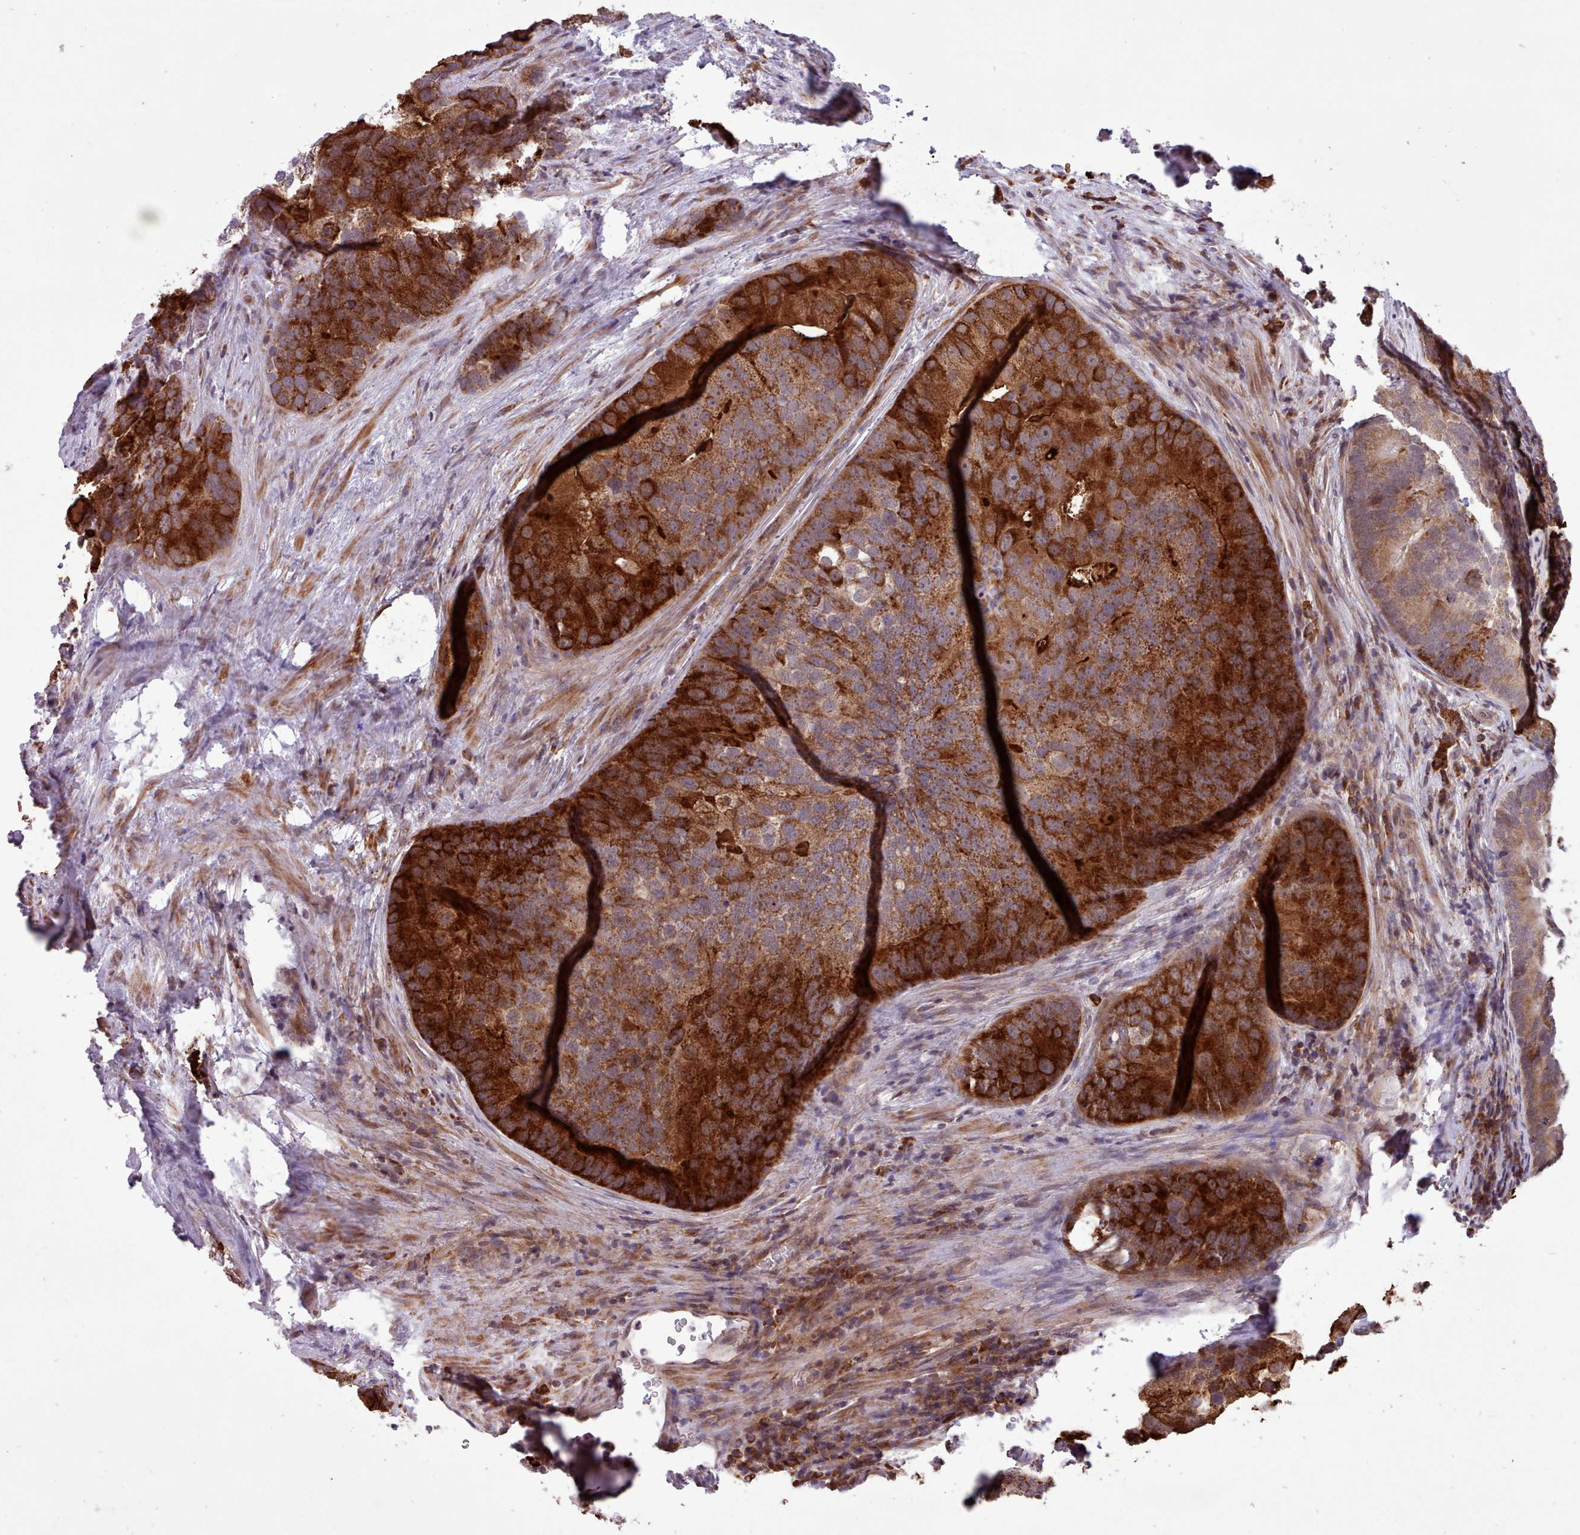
{"staining": {"intensity": "strong", "quantity": ">75%", "location": "cytoplasmic/membranous"}, "tissue": "prostate cancer", "cell_type": "Tumor cells", "image_type": "cancer", "snomed": [{"axis": "morphology", "description": "Adenocarcinoma, High grade"}, {"axis": "topography", "description": "Prostate"}], "caption": "Prostate cancer (adenocarcinoma (high-grade)) was stained to show a protein in brown. There is high levels of strong cytoplasmic/membranous expression in about >75% of tumor cells.", "gene": "TTLL3", "patient": {"sex": "male", "age": 62}}